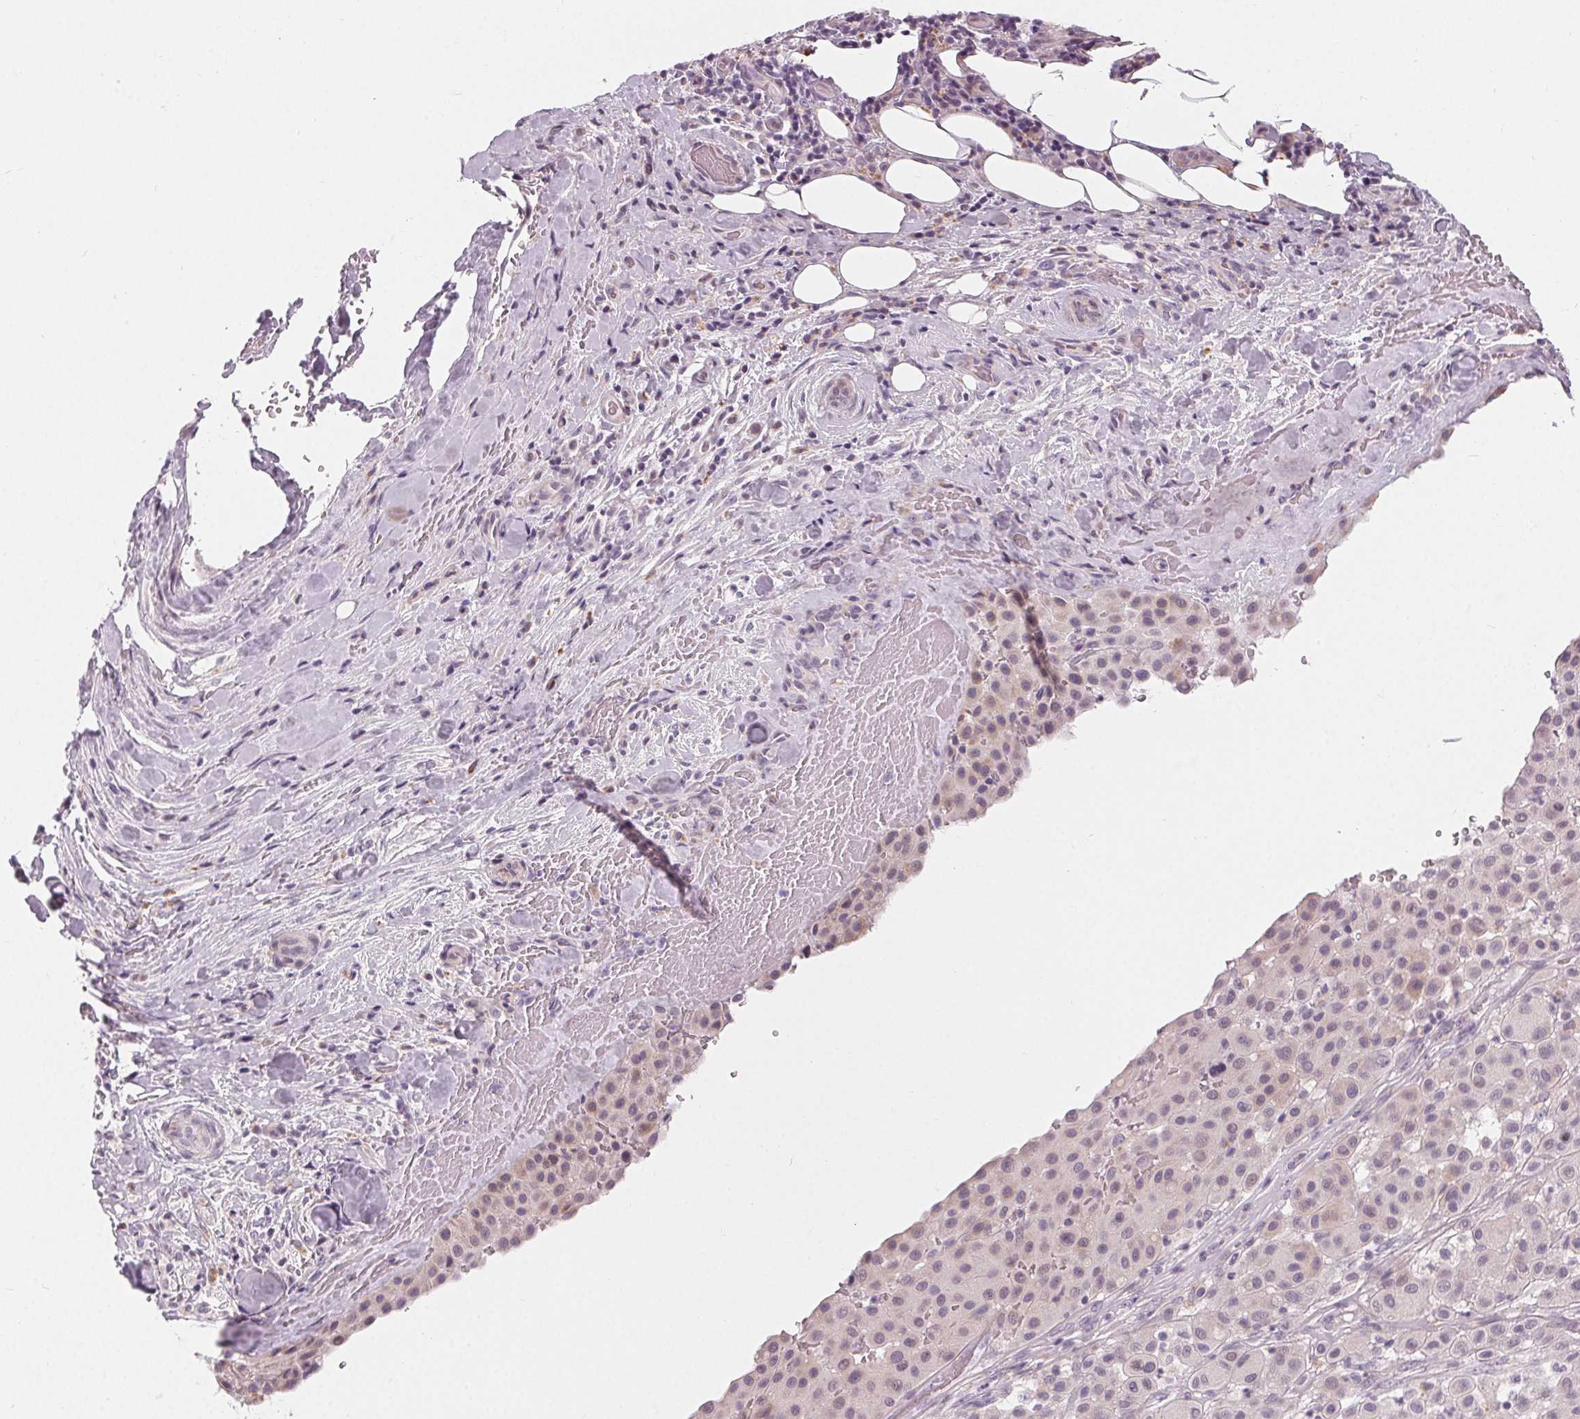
{"staining": {"intensity": "negative", "quantity": "none", "location": "none"}, "tissue": "melanoma", "cell_type": "Tumor cells", "image_type": "cancer", "snomed": [{"axis": "morphology", "description": "Malignant melanoma, Metastatic site"}, {"axis": "topography", "description": "Smooth muscle"}], "caption": "Tumor cells show no significant protein staining in malignant melanoma (metastatic site). (Stains: DAB (3,3'-diaminobenzidine) immunohistochemistry with hematoxylin counter stain, Microscopy: brightfield microscopy at high magnification).", "gene": "HOPX", "patient": {"sex": "male", "age": 41}}